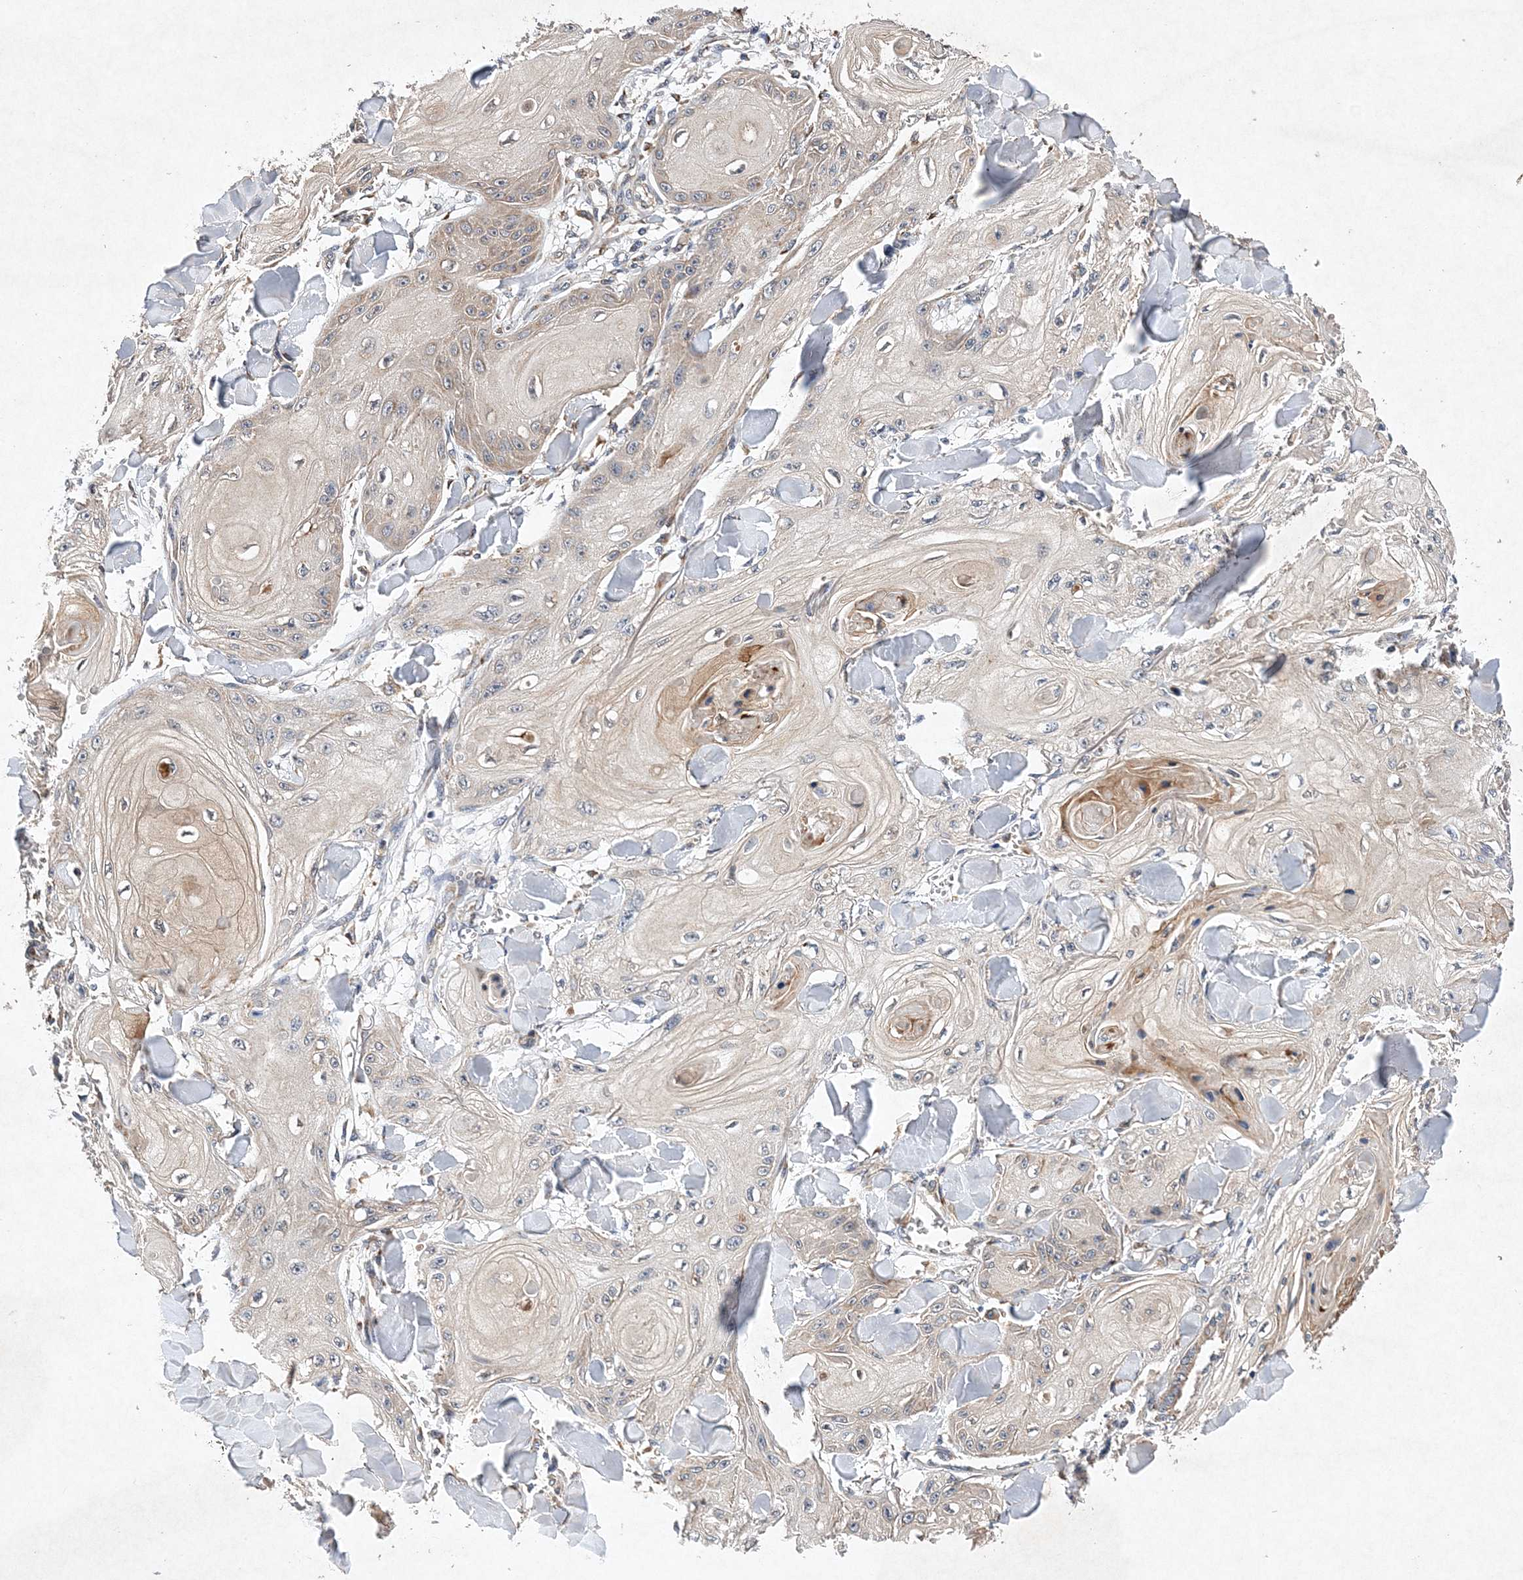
{"staining": {"intensity": "weak", "quantity": "<25%", "location": "cytoplasmic/membranous"}, "tissue": "skin cancer", "cell_type": "Tumor cells", "image_type": "cancer", "snomed": [{"axis": "morphology", "description": "Squamous cell carcinoma, NOS"}, {"axis": "topography", "description": "Skin"}], "caption": "Skin cancer (squamous cell carcinoma) was stained to show a protein in brown. There is no significant expression in tumor cells. The staining was performed using DAB (3,3'-diaminobenzidine) to visualize the protein expression in brown, while the nuclei were stained in blue with hematoxylin (Magnification: 20x).", "gene": "PROSER1", "patient": {"sex": "male", "age": 74}}